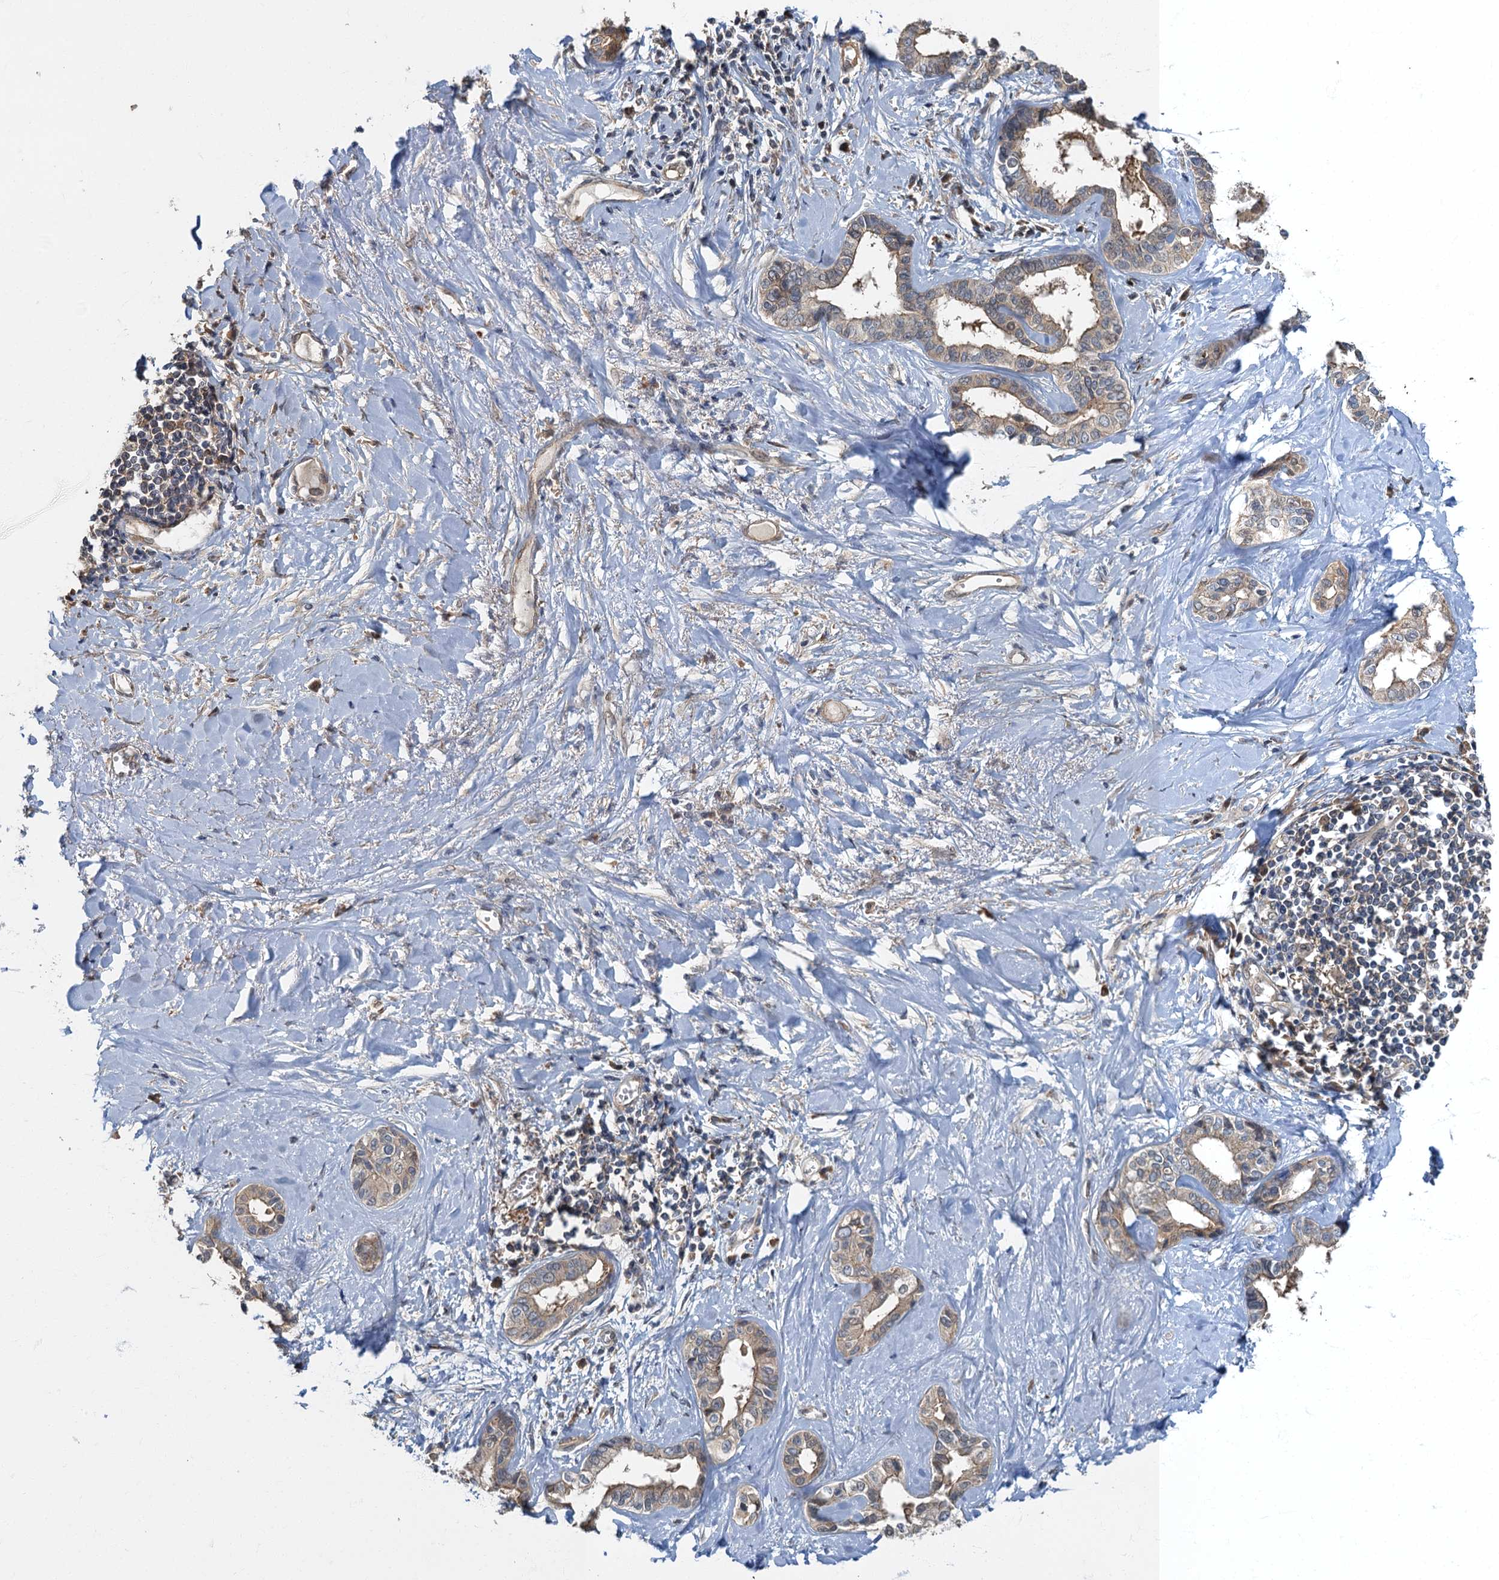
{"staining": {"intensity": "weak", "quantity": "25%-75%", "location": "cytoplasmic/membranous"}, "tissue": "liver cancer", "cell_type": "Tumor cells", "image_type": "cancer", "snomed": [{"axis": "morphology", "description": "Cholangiocarcinoma"}, {"axis": "topography", "description": "Liver"}], "caption": "High-magnification brightfield microscopy of liver cancer stained with DAB (brown) and counterstained with hematoxylin (blue). tumor cells exhibit weak cytoplasmic/membranous expression is appreciated in about25%-75% of cells.", "gene": "TBCK", "patient": {"sex": "female", "age": 77}}